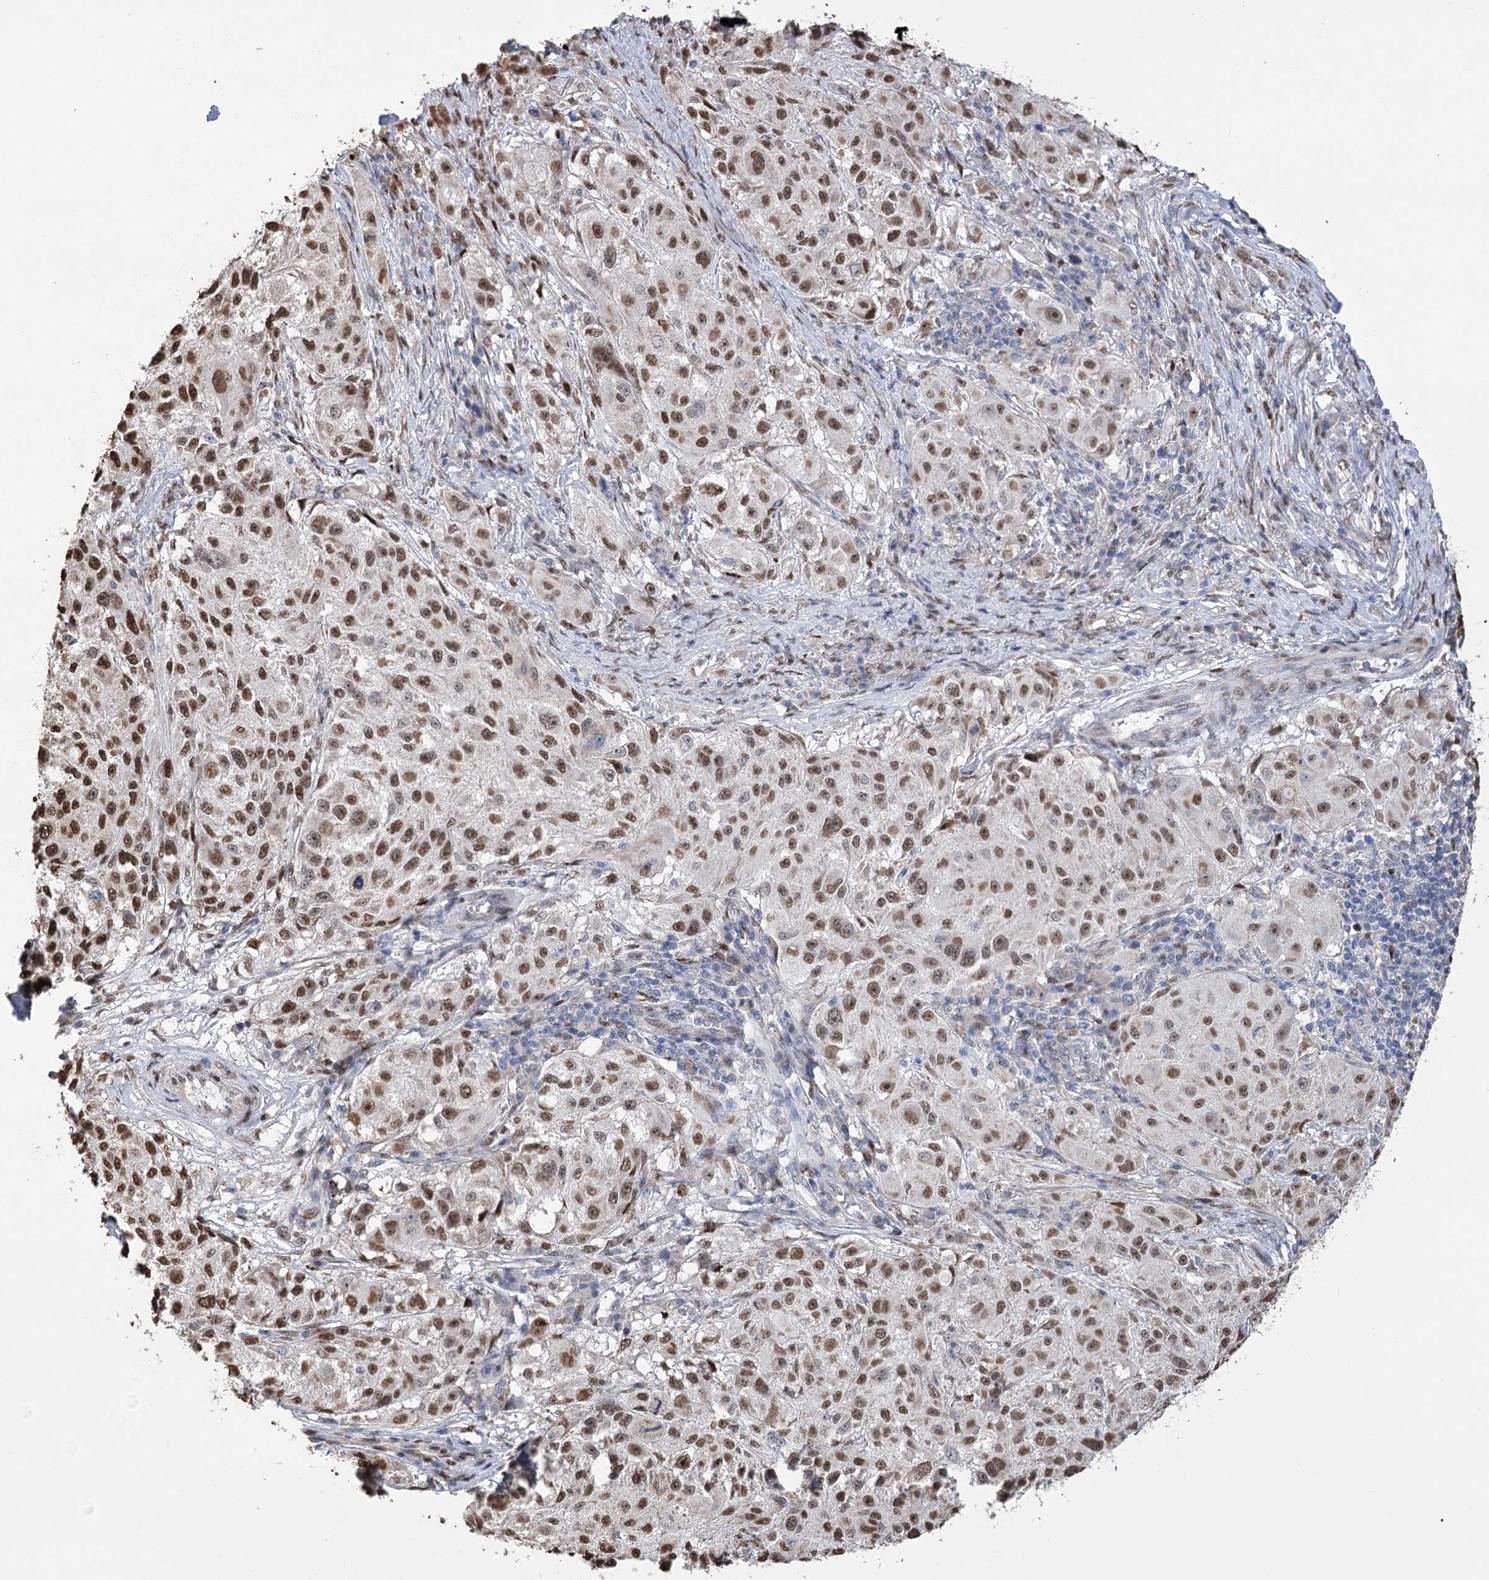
{"staining": {"intensity": "moderate", "quantity": ">75%", "location": "nuclear"}, "tissue": "melanoma", "cell_type": "Tumor cells", "image_type": "cancer", "snomed": [{"axis": "morphology", "description": "Necrosis, NOS"}, {"axis": "morphology", "description": "Malignant melanoma, NOS"}, {"axis": "topography", "description": "Skin"}], "caption": "Melanoma was stained to show a protein in brown. There is medium levels of moderate nuclear staining in approximately >75% of tumor cells.", "gene": "NFU1", "patient": {"sex": "female", "age": 87}}